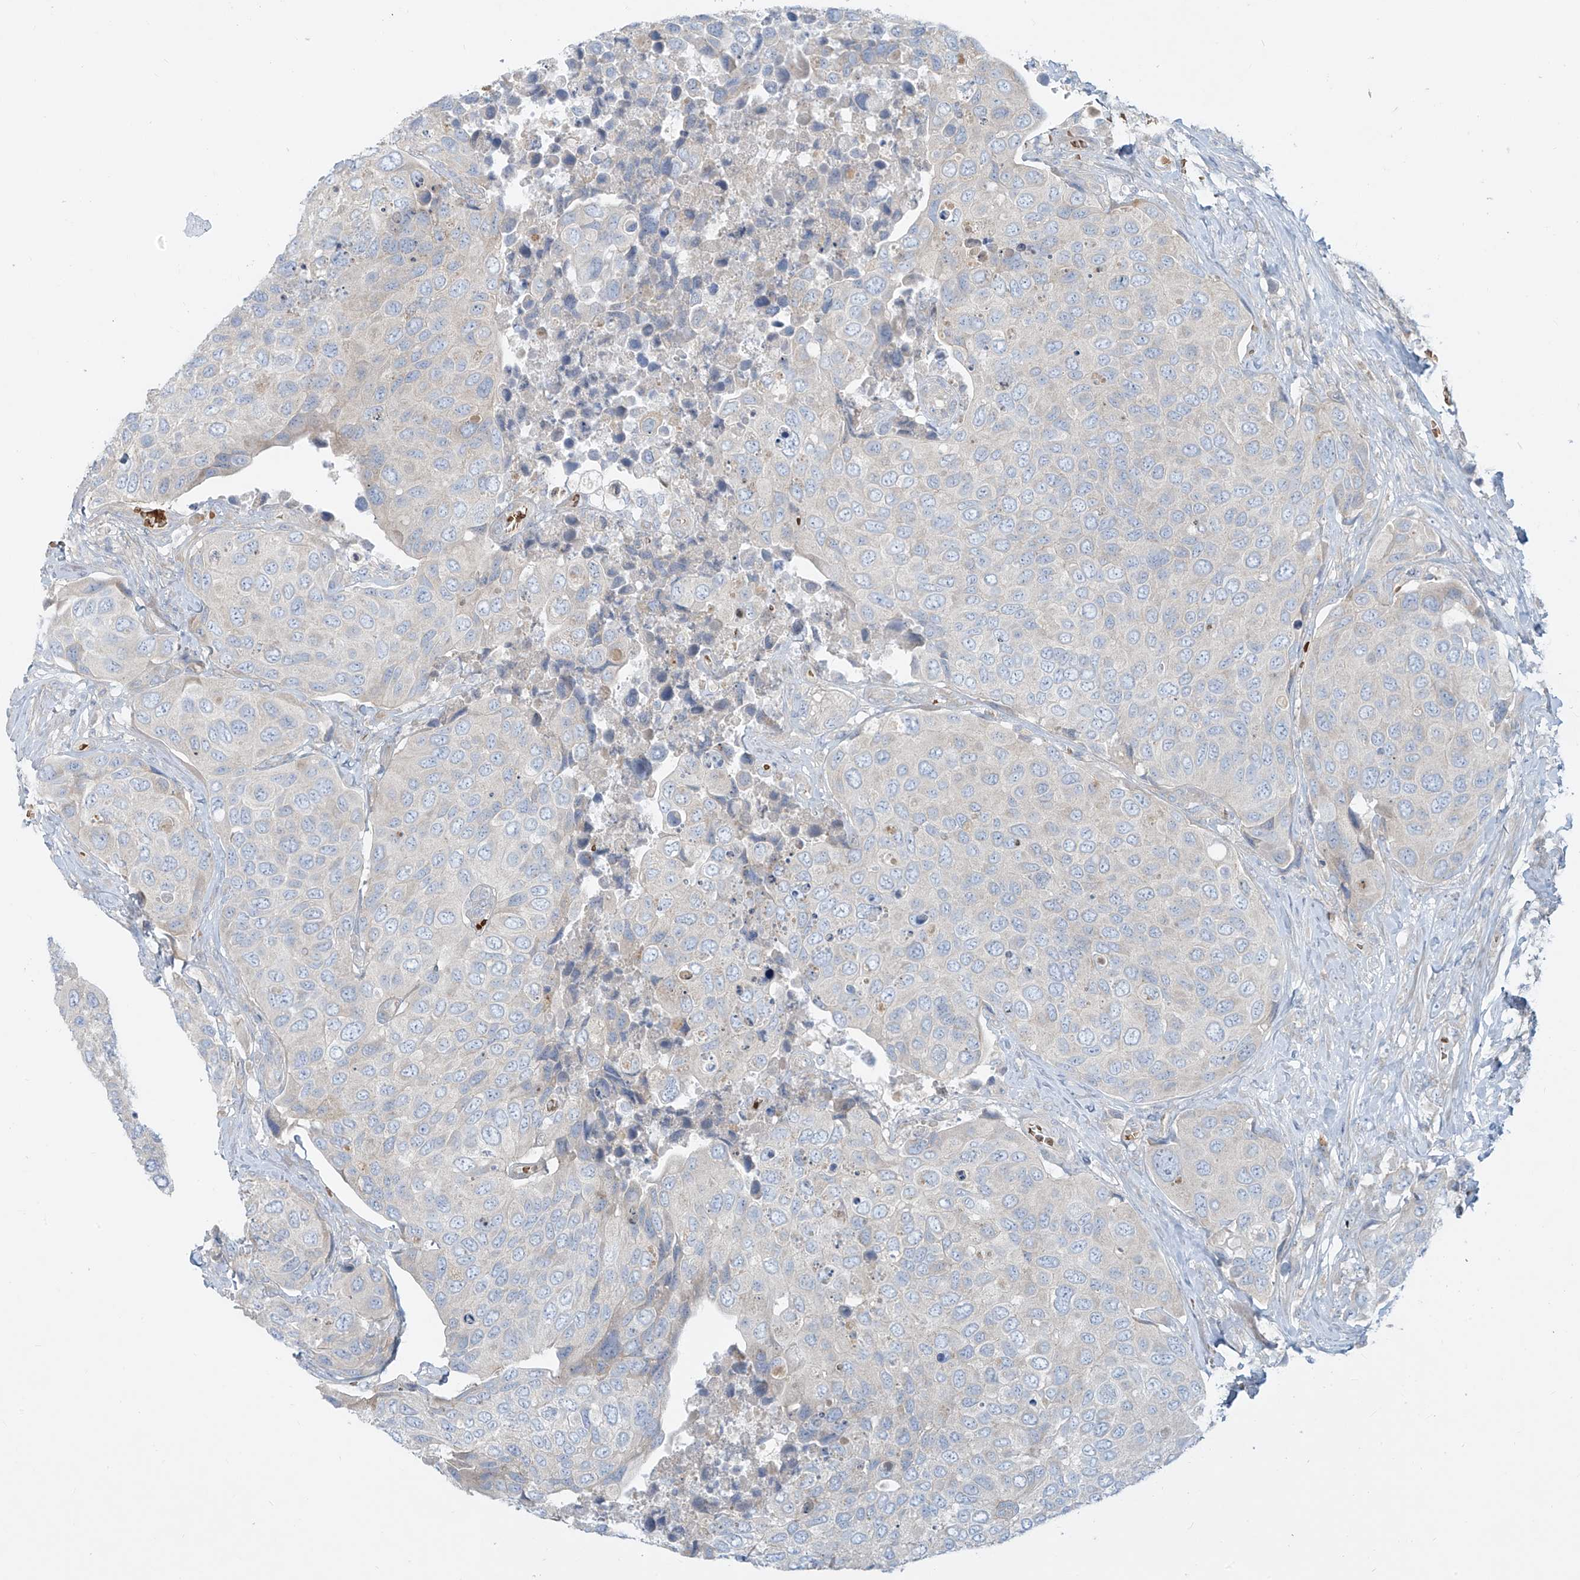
{"staining": {"intensity": "negative", "quantity": "none", "location": "none"}, "tissue": "urothelial cancer", "cell_type": "Tumor cells", "image_type": "cancer", "snomed": [{"axis": "morphology", "description": "Urothelial carcinoma, High grade"}, {"axis": "topography", "description": "Urinary bladder"}], "caption": "Image shows no protein positivity in tumor cells of high-grade urothelial carcinoma tissue.", "gene": "DGKQ", "patient": {"sex": "male", "age": 74}}